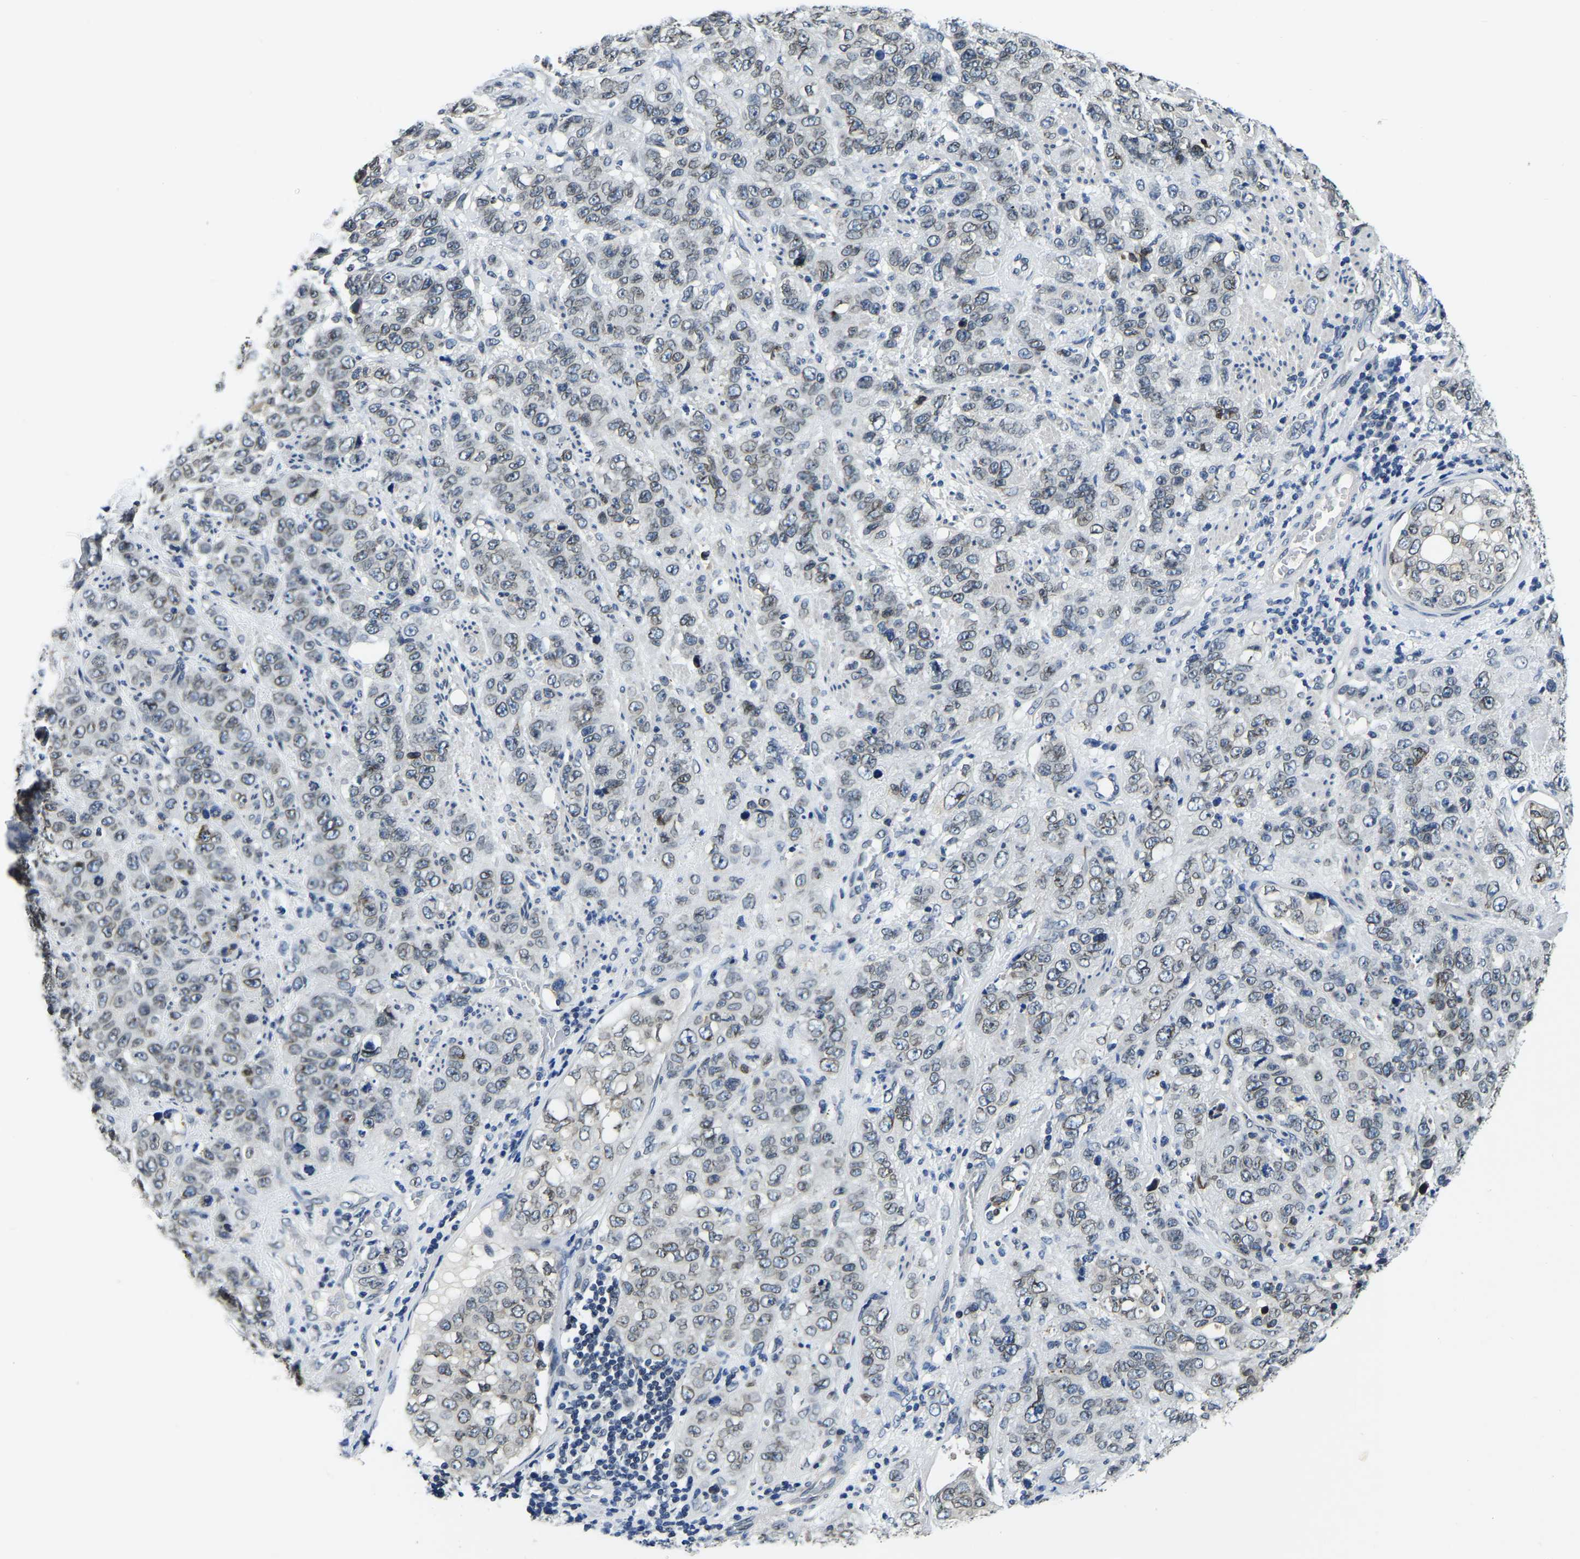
{"staining": {"intensity": "weak", "quantity": ">75%", "location": "cytoplasmic/membranous,nuclear"}, "tissue": "stomach cancer", "cell_type": "Tumor cells", "image_type": "cancer", "snomed": [{"axis": "morphology", "description": "Adenocarcinoma, NOS"}, {"axis": "topography", "description": "Stomach"}], "caption": "DAB (3,3'-diaminobenzidine) immunohistochemical staining of human stomach adenocarcinoma reveals weak cytoplasmic/membranous and nuclear protein expression in approximately >75% of tumor cells. (Stains: DAB (3,3'-diaminobenzidine) in brown, nuclei in blue, Microscopy: brightfield microscopy at high magnification).", "gene": "RANBP2", "patient": {"sex": "male", "age": 48}}